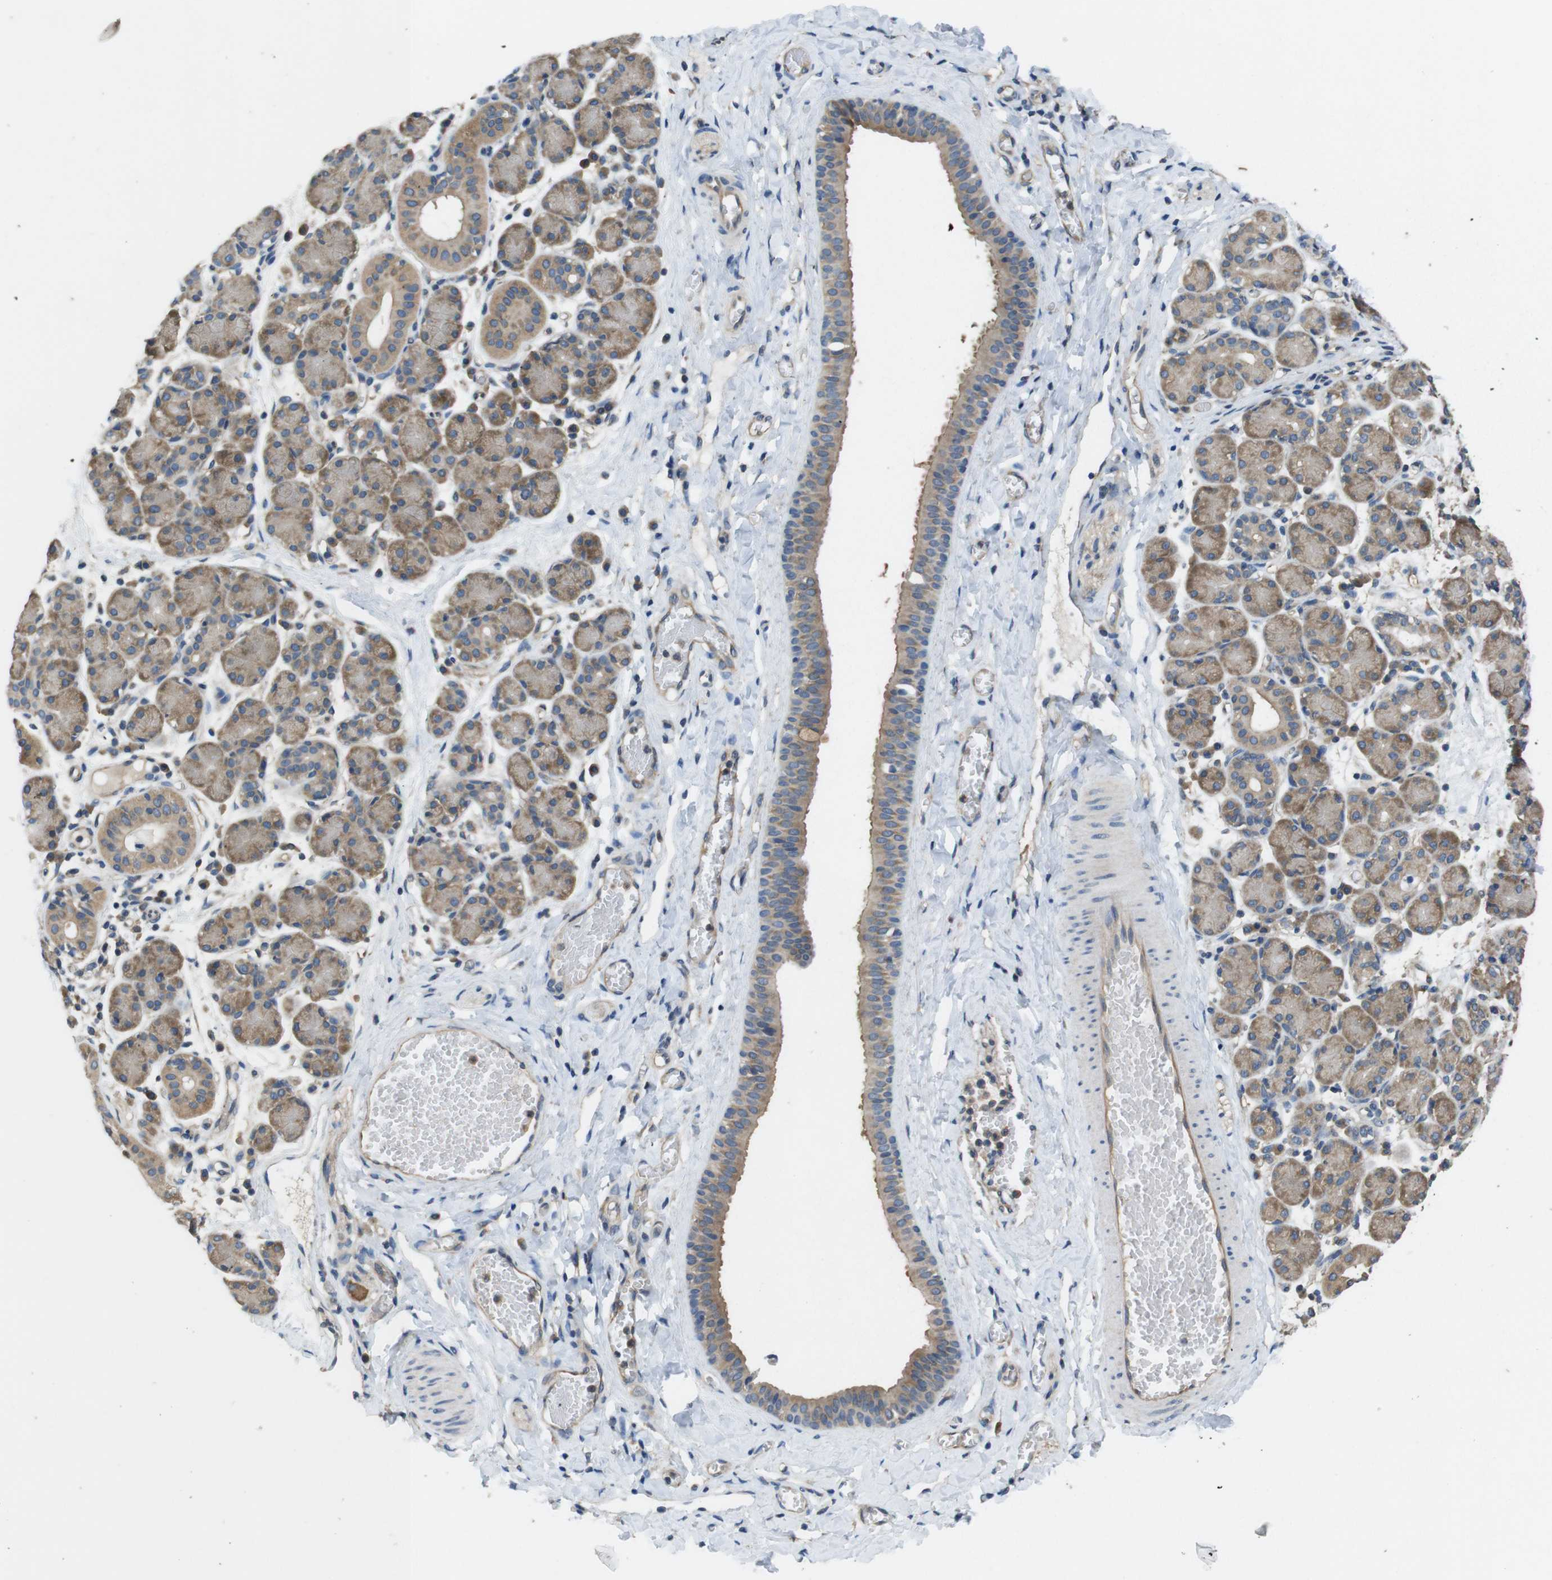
{"staining": {"intensity": "moderate", "quantity": ">75%", "location": "cytoplasmic/membranous"}, "tissue": "salivary gland", "cell_type": "Glandular cells", "image_type": "normal", "snomed": [{"axis": "morphology", "description": "Normal tissue, NOS"}, {"axis": "morphology", "description": "Inflammation, NOS"}, {"axis": "topography", "description": "Lymph node"}, {"axis": "topography", "description": "Salivary gland"}], "caption": "DAB (3,3'-diaminobenzidine) immunohistochemical staining of normal human salivary gland demonstrates moderate cytoplasmic/membranous protein positivity in about >75% of glandular cells.", "gene": "DCTN1", "patient": {"sex": "male", "age": 3}}